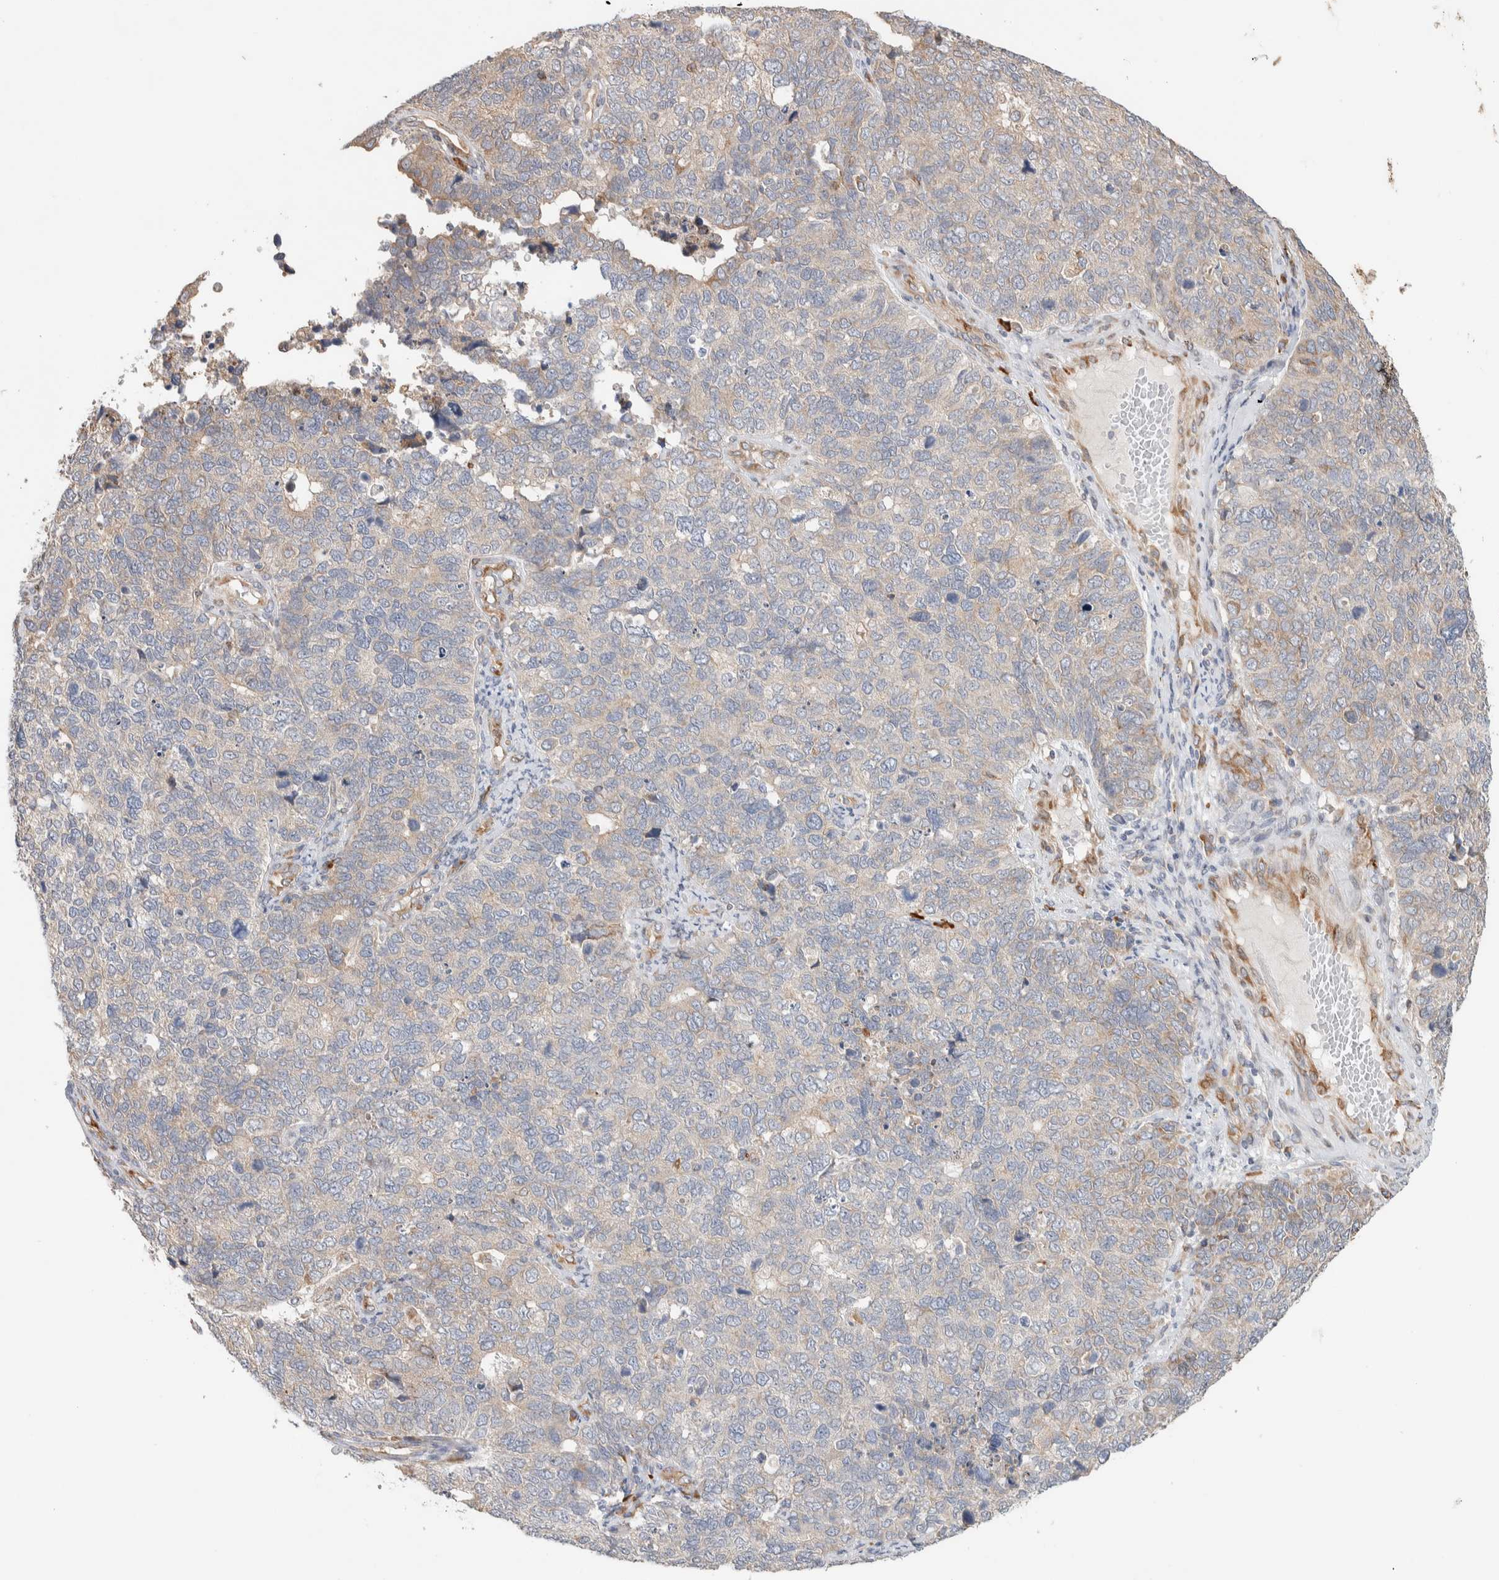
{"staining": {"intensity": "negative", "quantity": "none", "location": "none"}, "tissue": "cervical cancer", "cell_type": "Tumor cells", "image_type": "cancer", "snomed": [{"axis": "morphology", "description": "Squamous cell carcinoma, NOS"}, {"axis": "topography", "description": "Cervix"}], "caption": "Squamous cell carcinoma (cervical) was stained to show a protein in brown. There is no significant positivity in tumor cells.", "gene": "ADCY8", "patient": {"sex": "female", "age": 63}}